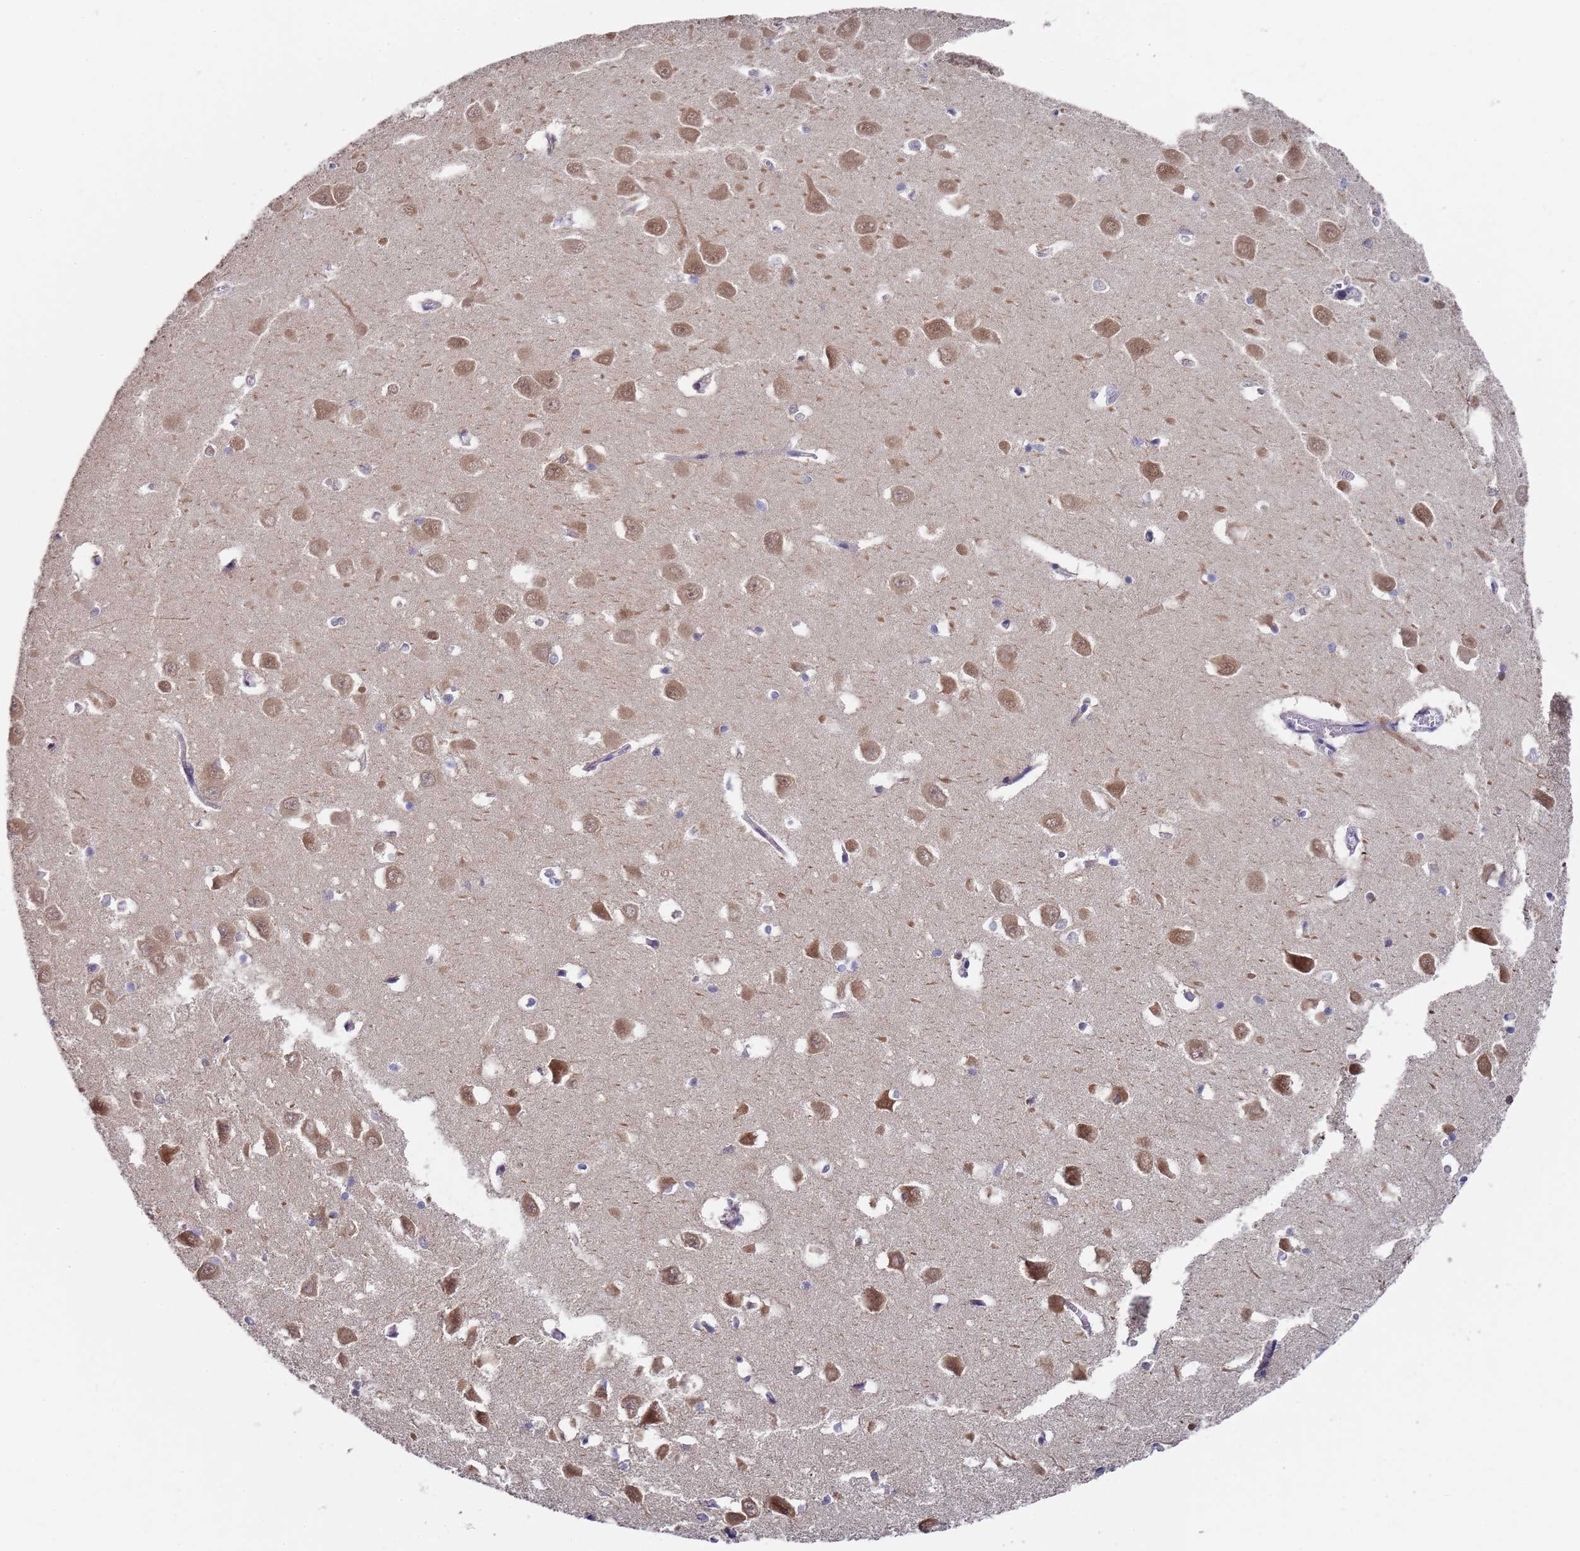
{"staining": {"intensity": "moderate", "quantity": "<25%", "location": "nuclear"}, "tissue": "hippocampus", "cell_type": "Glial cells", "image_type": "normal", "snomed": [{"axis": "morphology", "description": "Normal tissue, NOS"}, {"axis": "topography", "description": "Hippocampus"}], "caption": "Moderate nuclear protein staining is present in approximately <25% of glial cells in hippocampus.", "gene": "COPS6", "patient": {"sex": "male", "age": 70}}